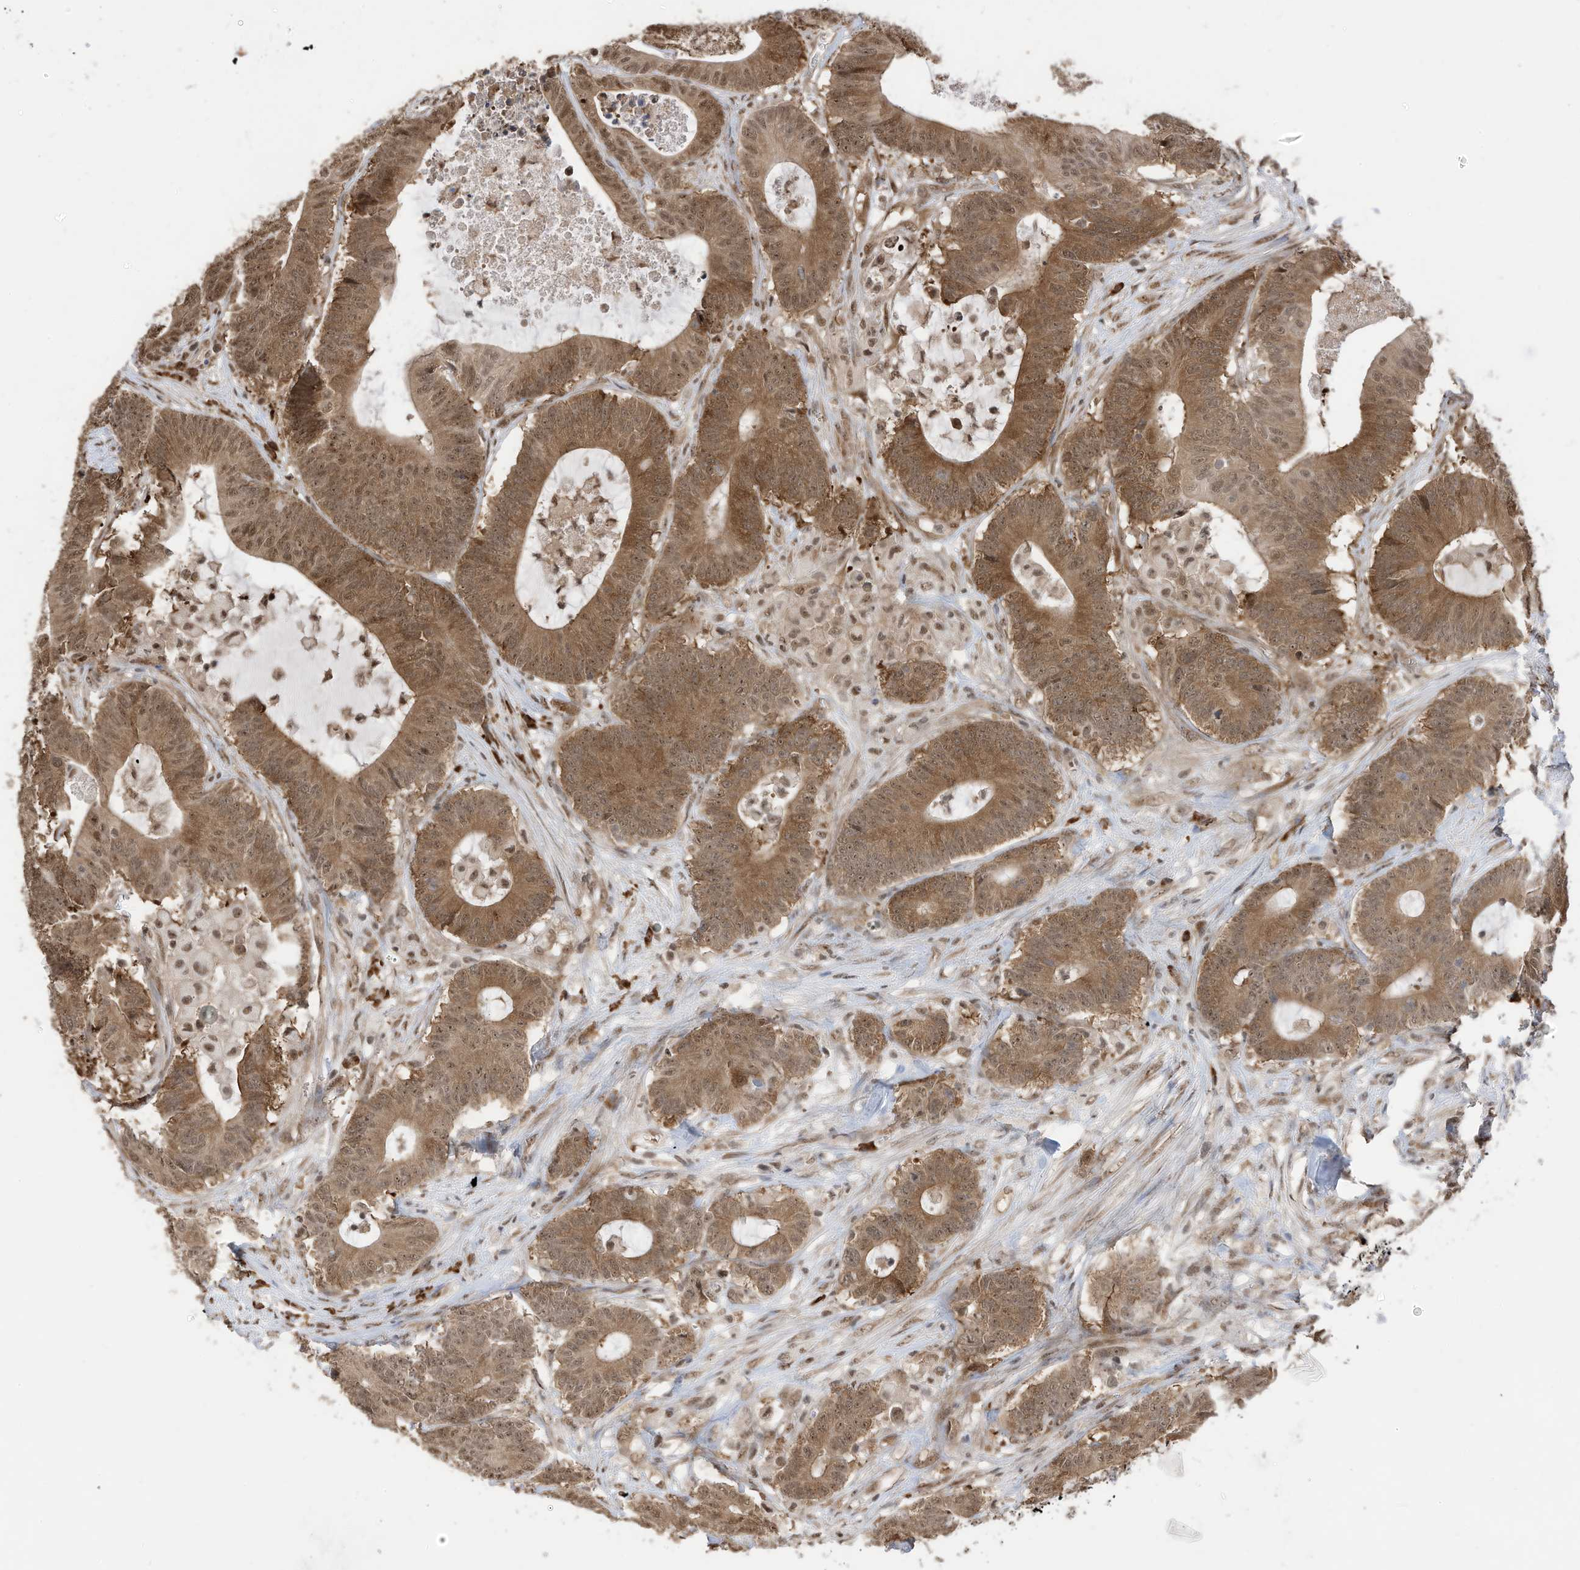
{"staining": {"intensity": "moderate", "quantity": ">75%", "location": "cytoplasmic/membranous,nuclear"}, "tissue": "colorectal cancer", "cell_type": "Tumor cells", "image_type": "cancer", "snomed": [{"axis": "morphology", "description": "Adenocarcinoma, NOS"}, {"axis": "topography", "description": "Colon"}], "caption": "There is medium levels of moderate cytoplasmic/membranous and nuclear expression in tumor cells of colorectal adenocarcinoma, as demonstrated by immunohistochemical staining (brown color).", "gene": "ZNF195", "patient": {"sex": "female", "age": 84}}